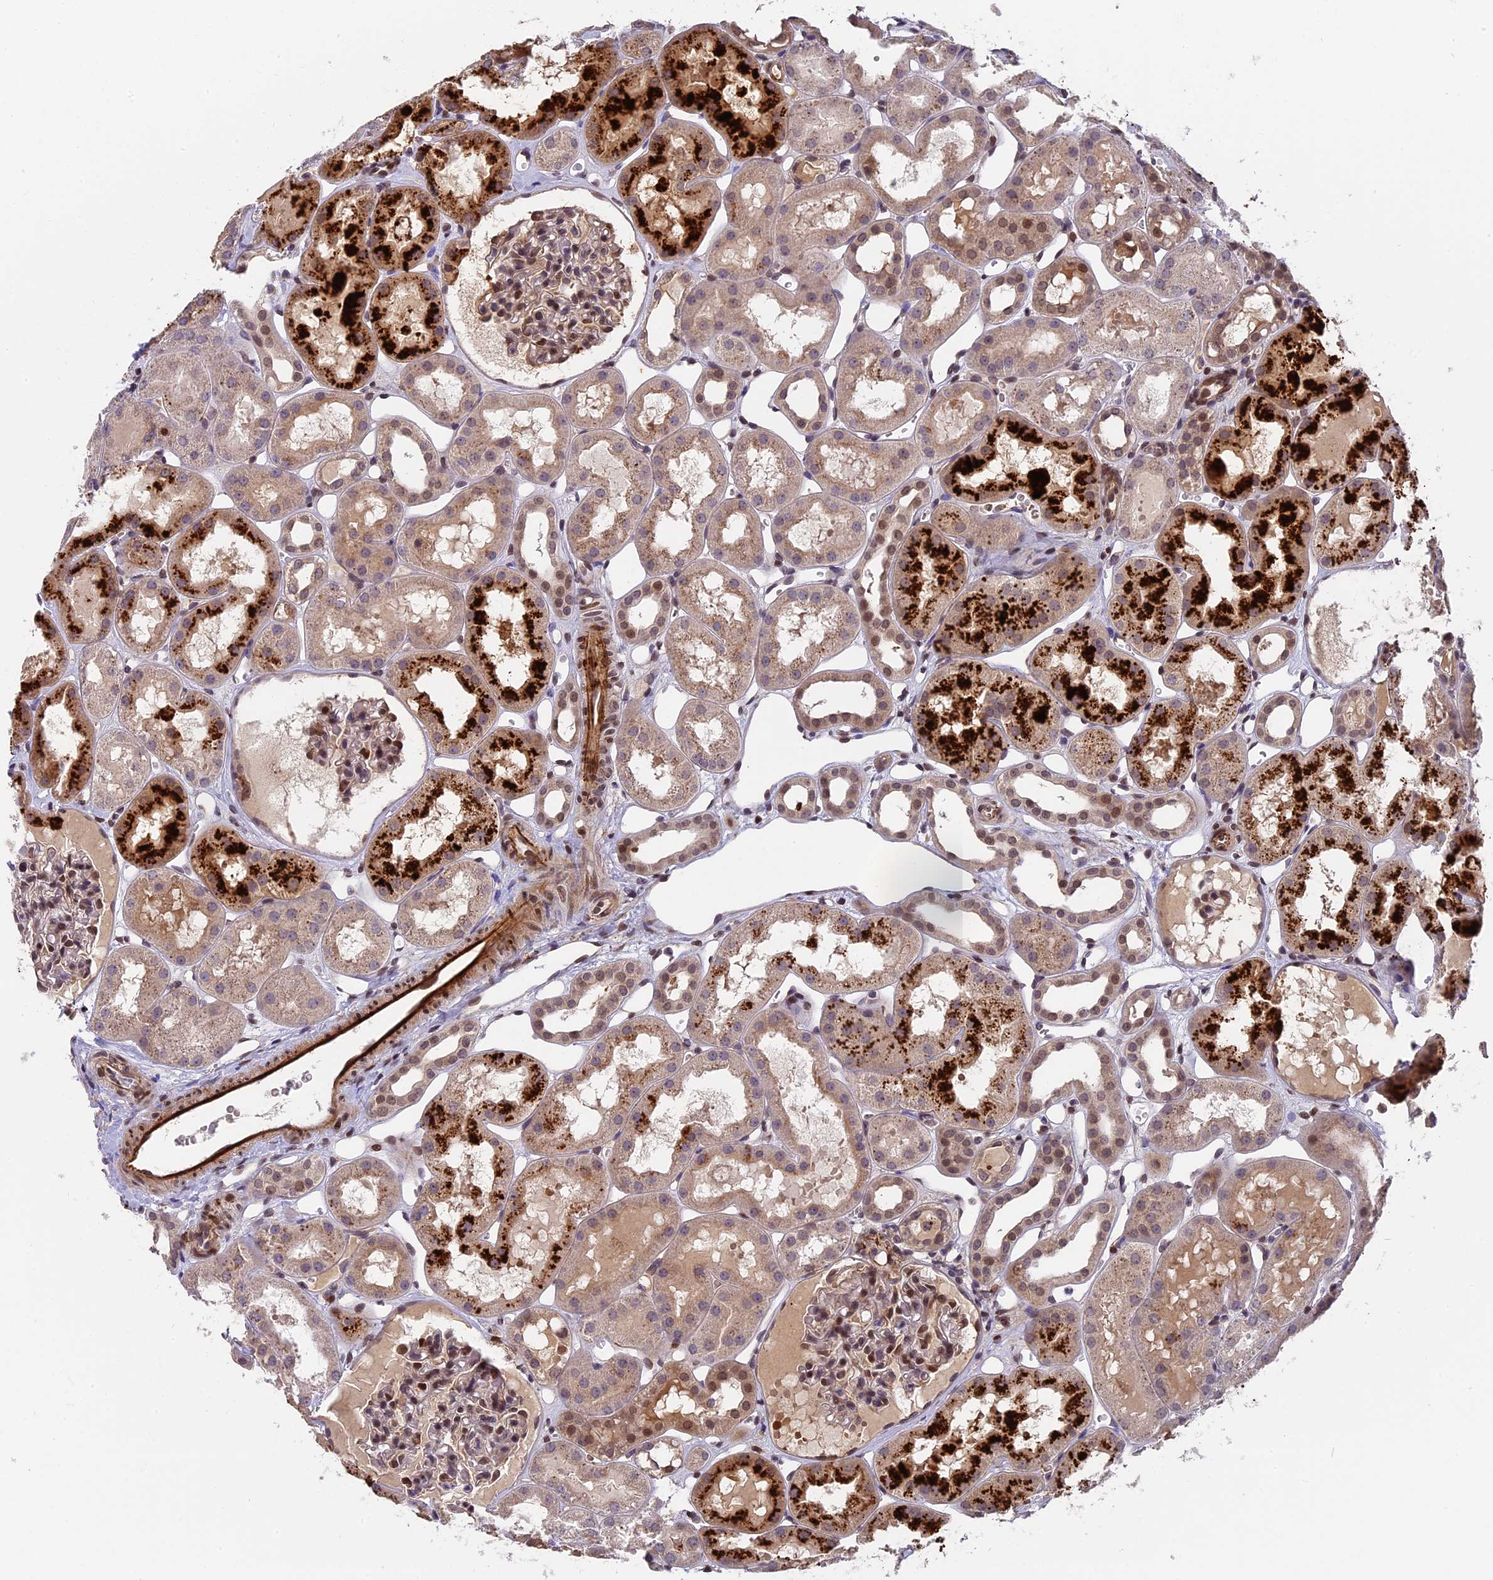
{"staining": {"intensity": "moderate", "quantity": "25%-75%", "location": "nuclear"}, "tissue": "kidney", "cell_type": "Cells in glomeruli", "image_type": "normal", "snomed": [{"axis": "morphology", "description": "Normal tissue, NOS"}, {"axis": "topography", "description": "Kidney"}, {"axis": "topography", "description": "Urinary bladder"}], "caption": "Immunohistochemistry micrograph of benign kidney stained for a protein (brown), which demonstrates medium levels of moderate nuclear staining in about 25%-75% of cells in glomeruli.", "gene": "PYGO1", "patient": {"sex": "male", "age": 16}}